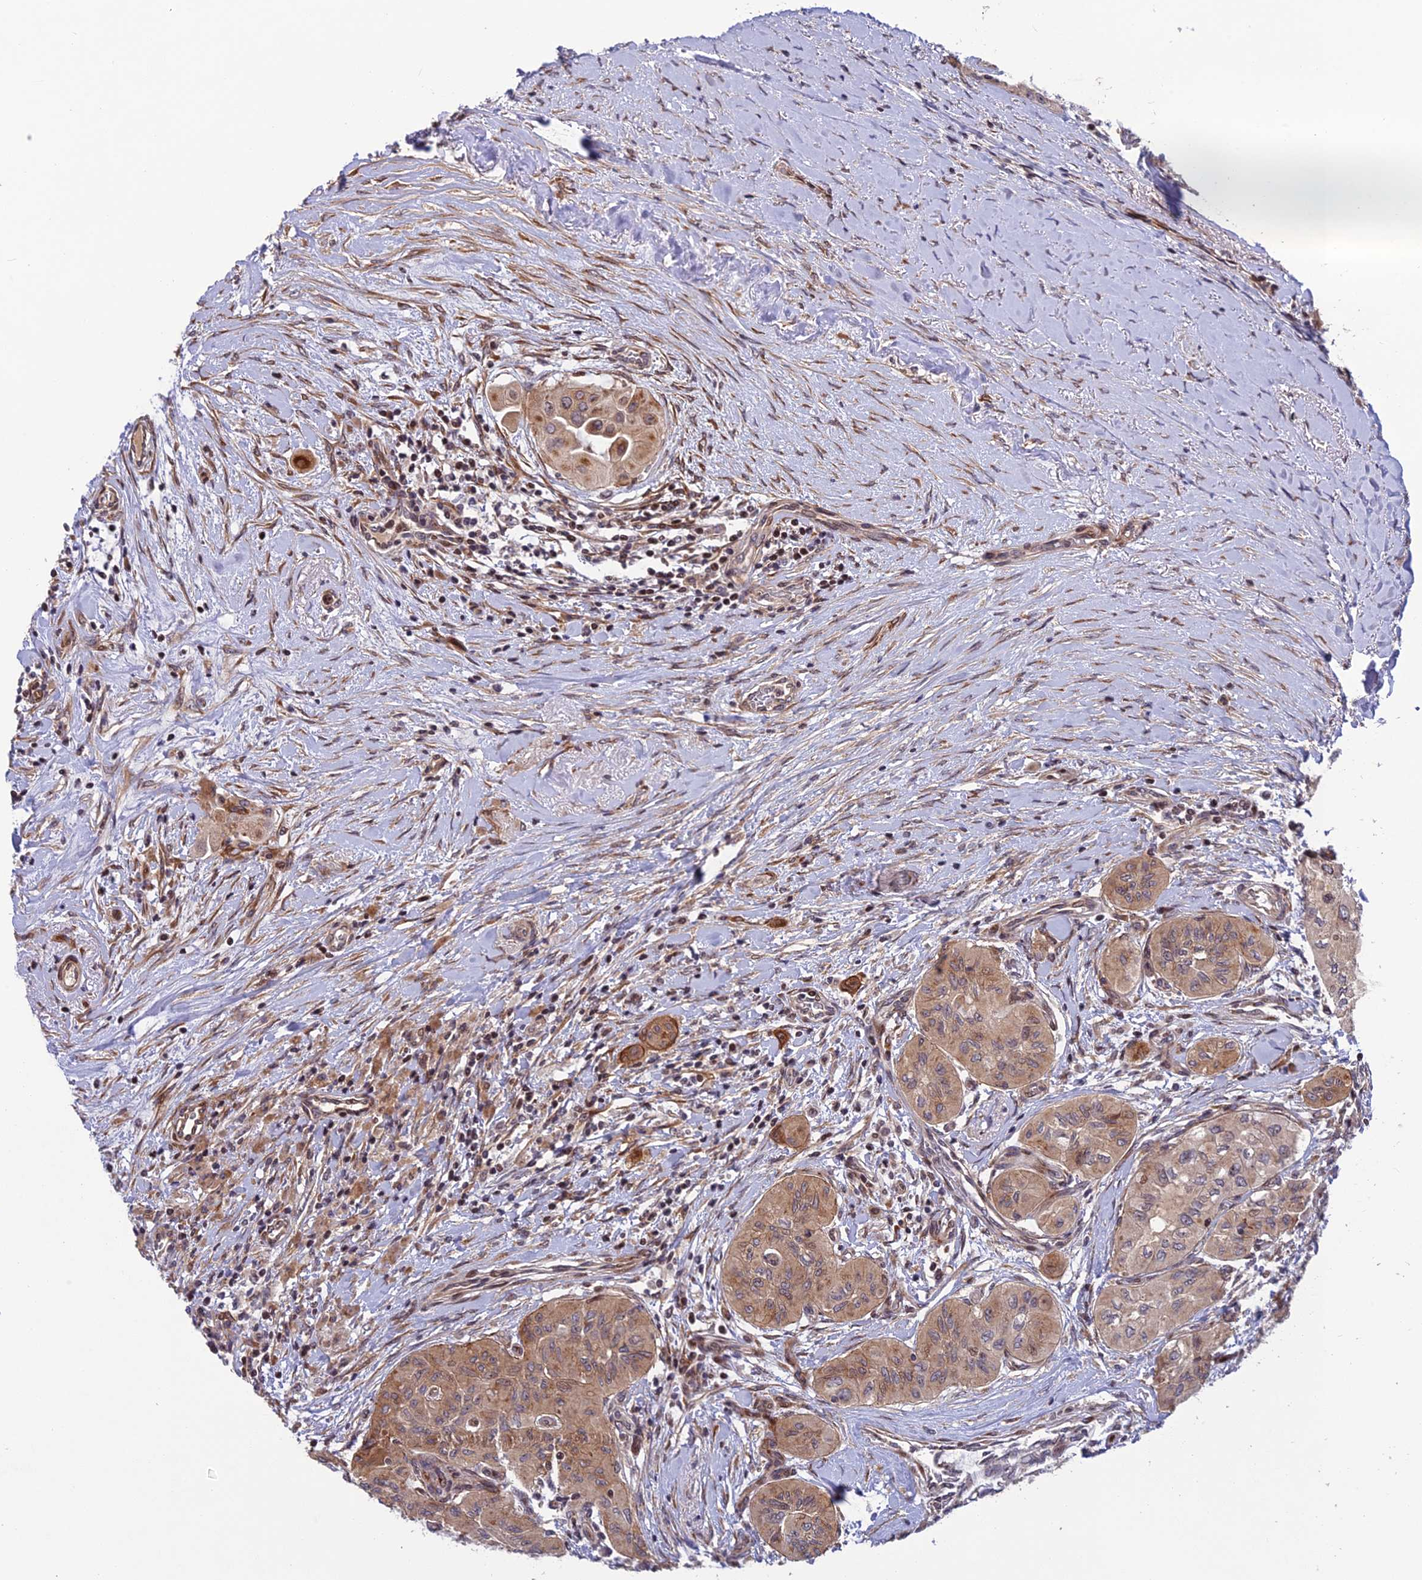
{"staining": {"intensity": "moderate", "quantity": ">75%", "location": "cytoplasmic/membranous"}, "tissue": "thyroid cancer", "cell_type": "Tumor cells", "image_type": "cancer", "snomed": [{"axis": "morphology", "description": "Papillary adenocarcinoma, NOS"}, {"axis": "topography", "description": "Thyroid gland"}], "caption": "Tumor cells reveal moderate cytoplasmic/membranous expression in about >75% of cells in papillary adenocarcinoma (thyroid). (Stains: DAB (3,3'-diaminobenzidine) in brown, nuclei in blue, Microscopy: brightfield microscopy at high magnification).", "gene": "SMIM7", "patient": {"sex": "female", "age": 59}}